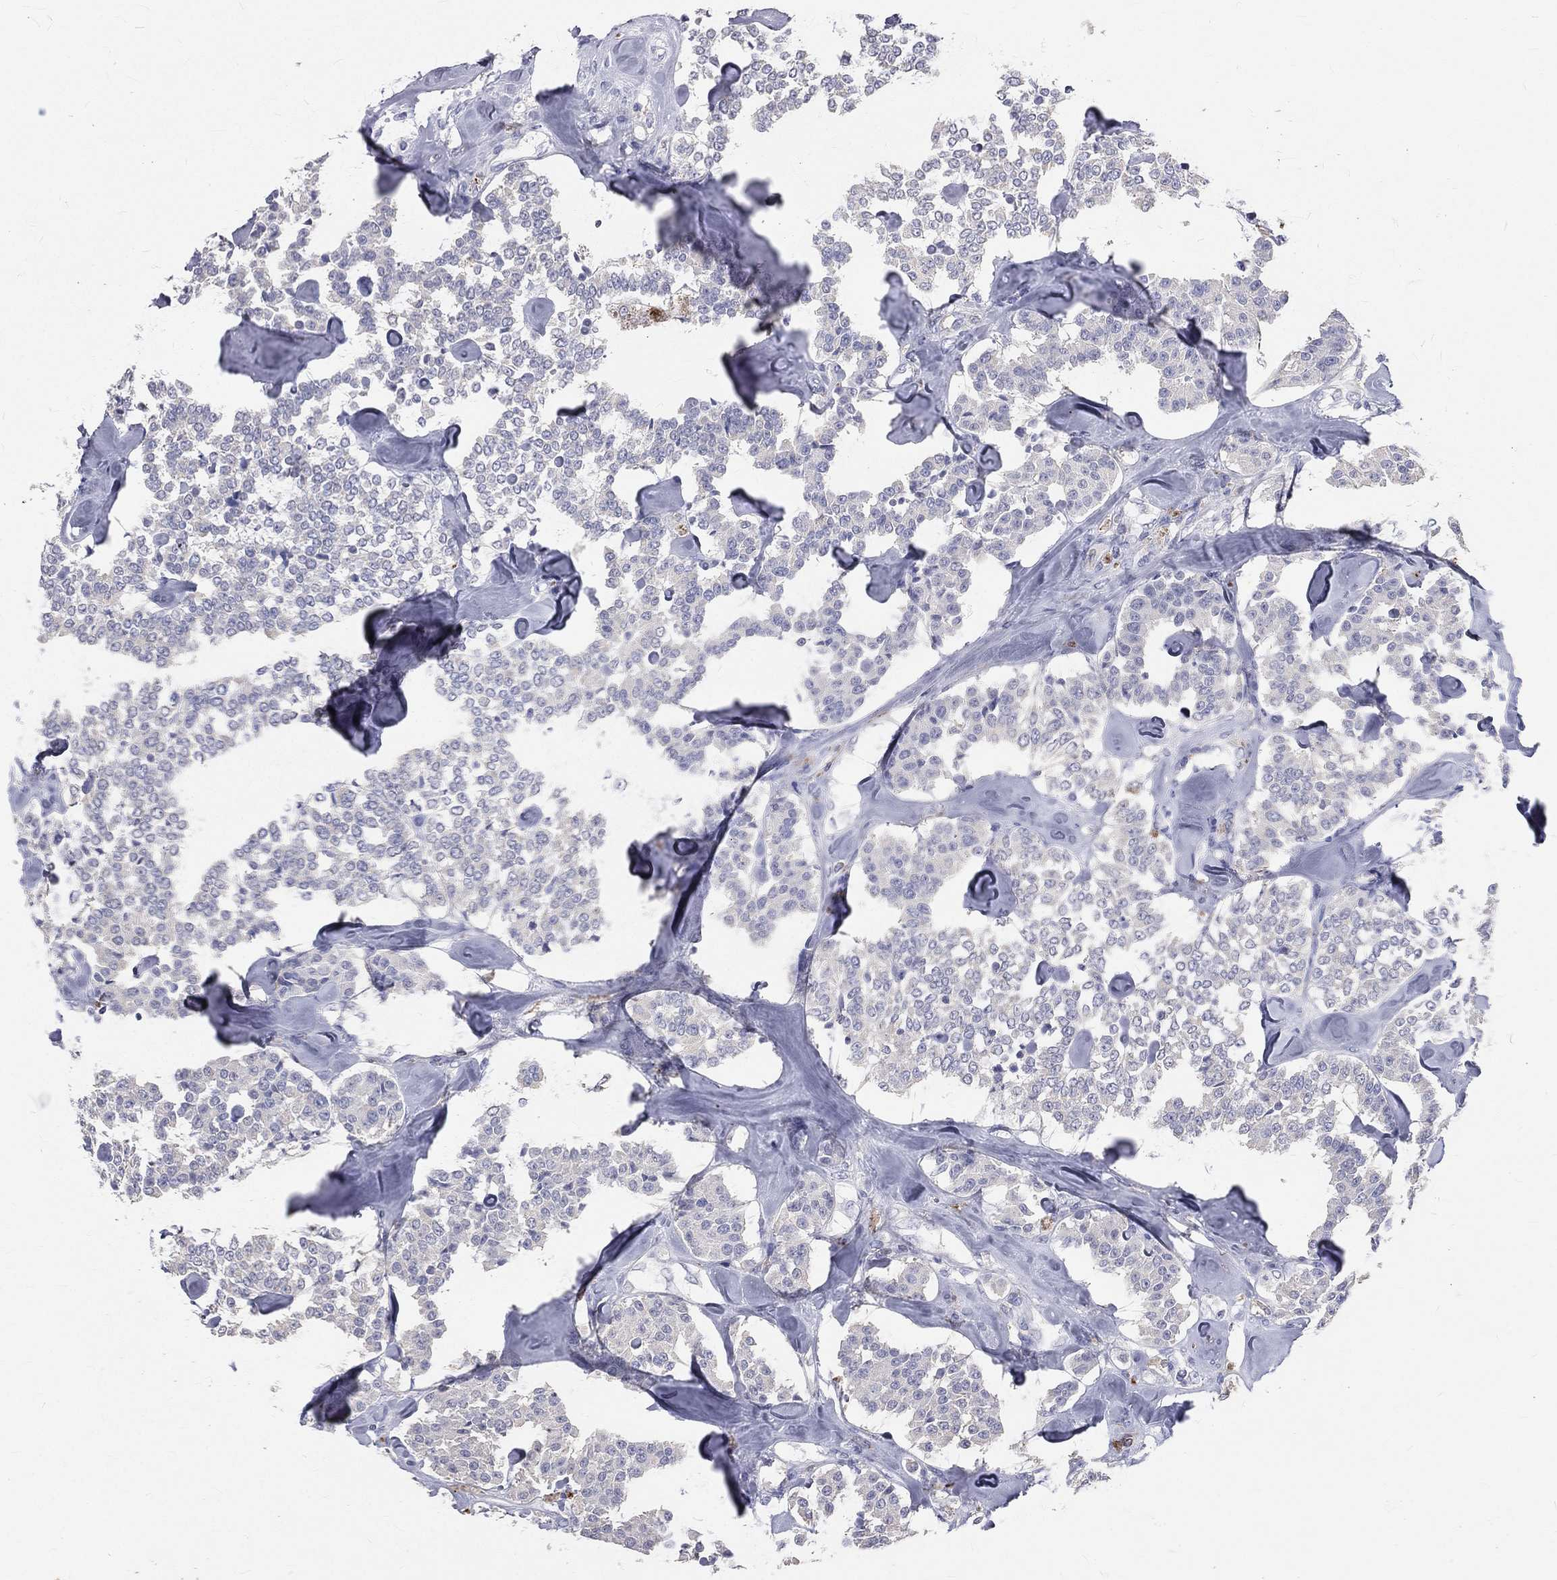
{"staining": {"intensity": "negative", "quantity": "none", "location": "none"}, "tissue": "carcinoid", "cell_type": "Tumor cells", "image_type": "cancer", "snomed": [{"axis": "morphology", "description": "Carcinoid, malignant, NOS"}, {"axis": "topography", "description": "Pancreas"}], "caption": "Immunohistochemical staining of carcinoid displays no significant staining in tumor cells.", "gene": "CTSW", "patient": {"sex": "male", "age": 41}}